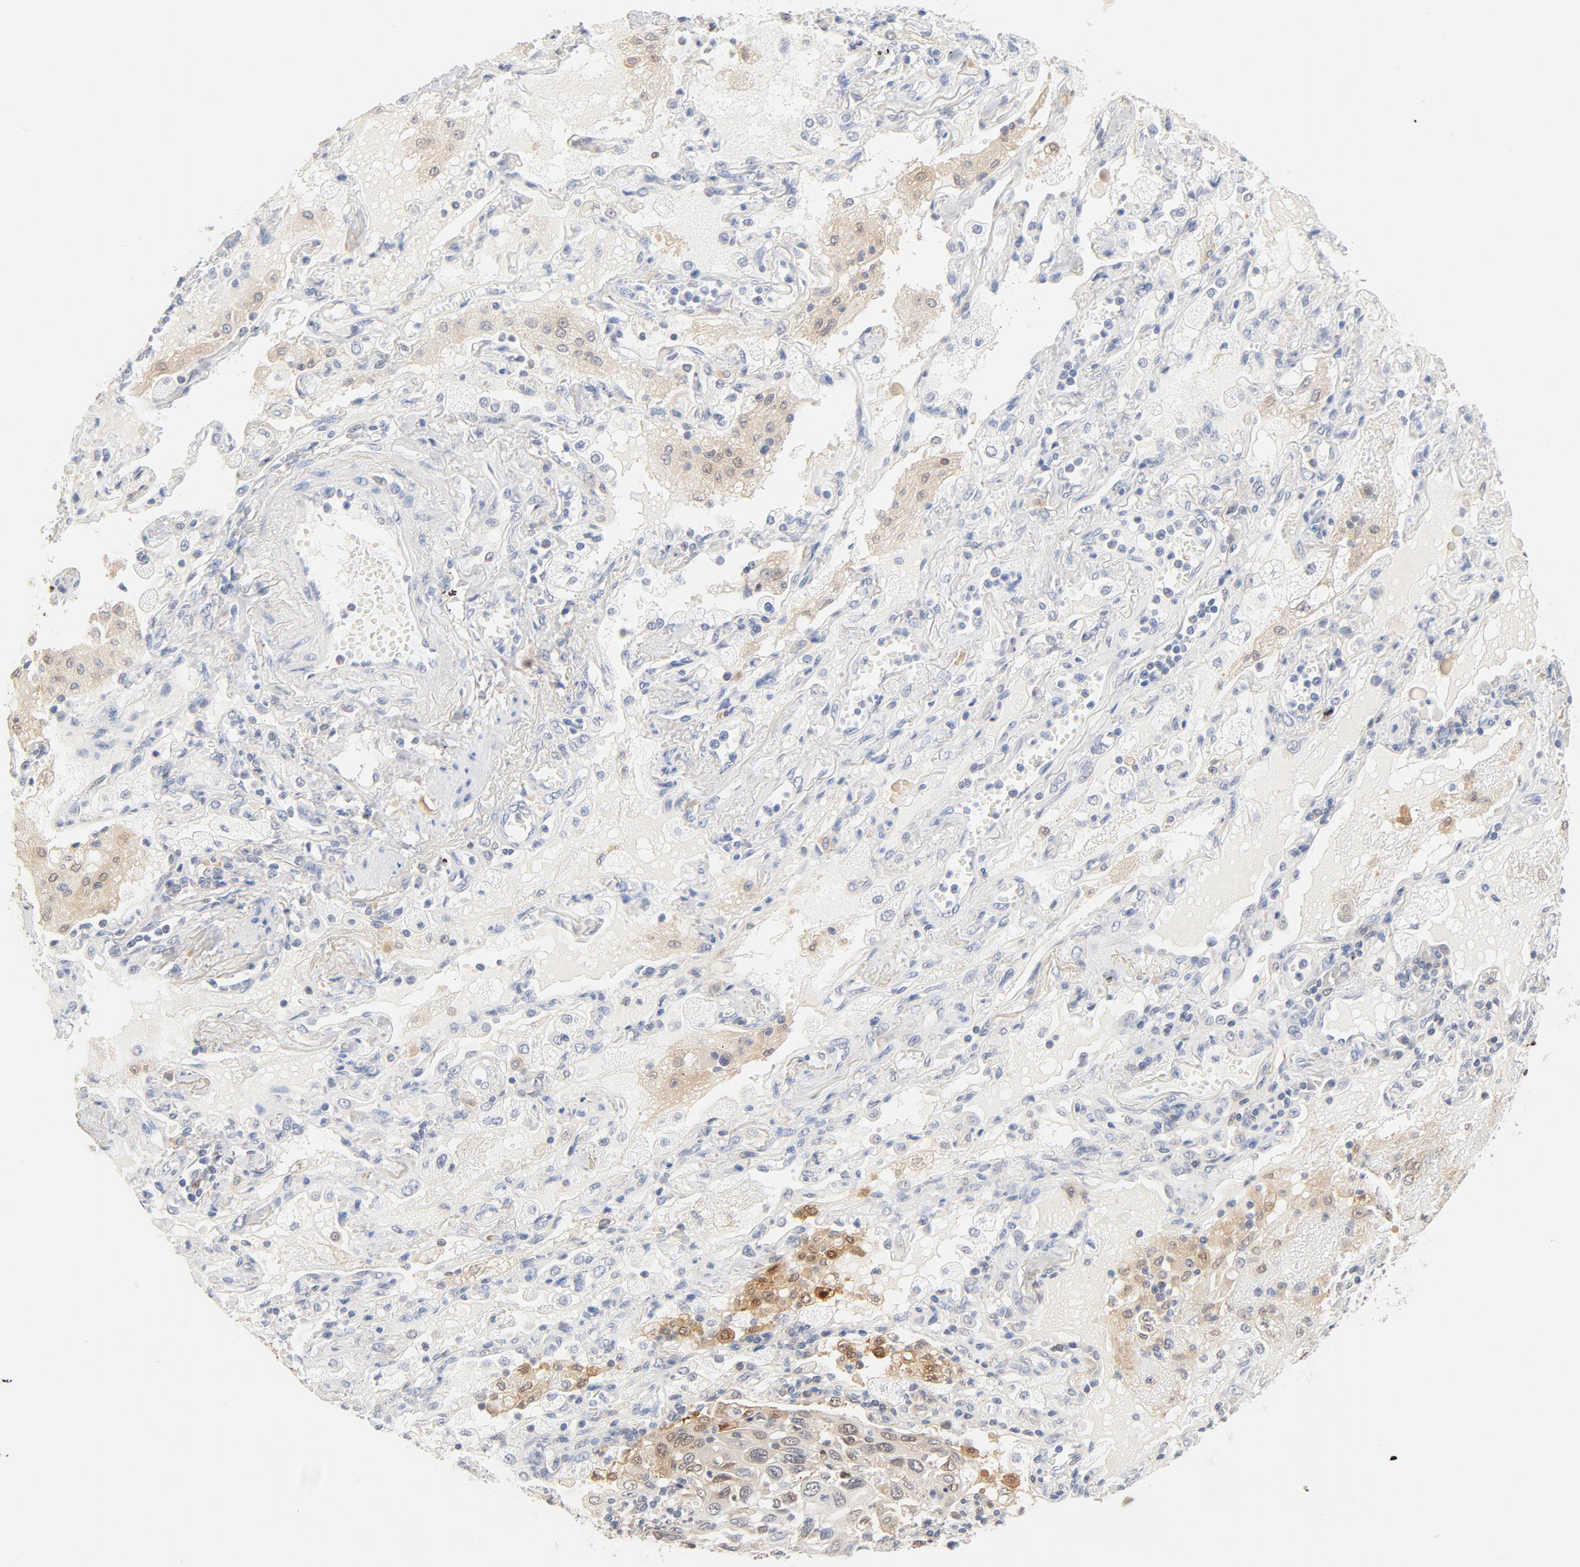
{"staining": {"intensity": "weak", "quantity": "<25%", "location": "cytoplasmic/membranous"}, "tissue": "lung cancer", "cell_type": "Tumor cells", "image_type": "cancer", "snomed": [{"axis": "morphology", "description": "Squamous cell carcinoma, NOS"}, {"axis": "topography", "description": "Lung"}], "caption": "DAB immunohistochemical staining of lung cancer exhibits no significant positivity in tumor cells. Nuclei are stained in blue.", "gene": "STAT1", "patient": {"sex": "female", "age": 76}}